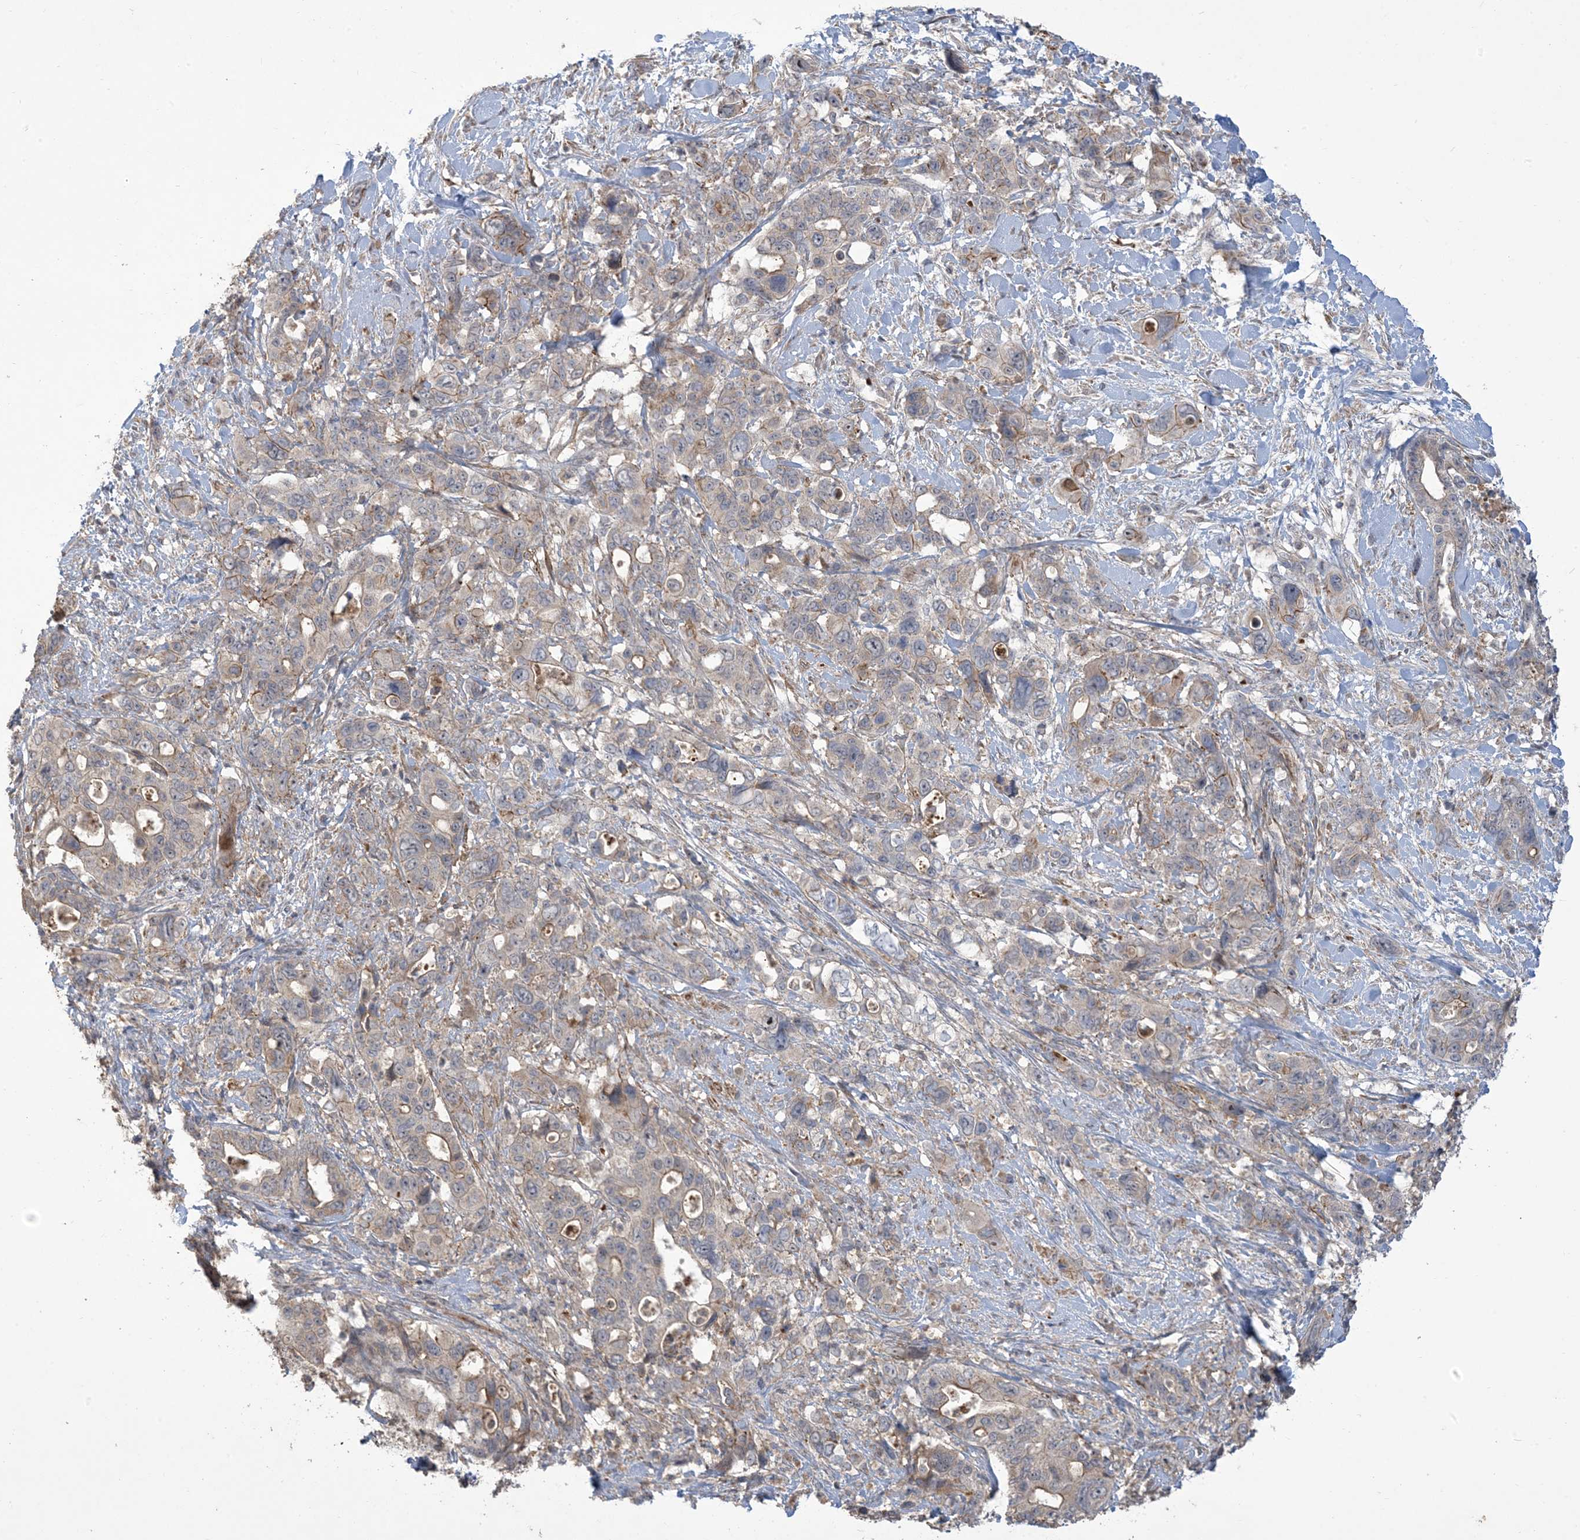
{"staining": {"intensity": "weak", "quantity": "<25%", "location": "cytoplasmic/membranous"}, "tissue": "pancreatic cancer", "cell_type": "Tumor cells", "image_type": "cancer", "snomed": [{"axis": "morphology", "description": "Adenocarcinoma, NOS"}, {"axis": "topography", "description": "Pancreas"}], "caption": "Photomicrograph shows no protein staining in tumor cells of pancreatic adenocarcinoma tissue.", "gene": "KLHL18", "patient": {"sex": "male", "age": 46}}